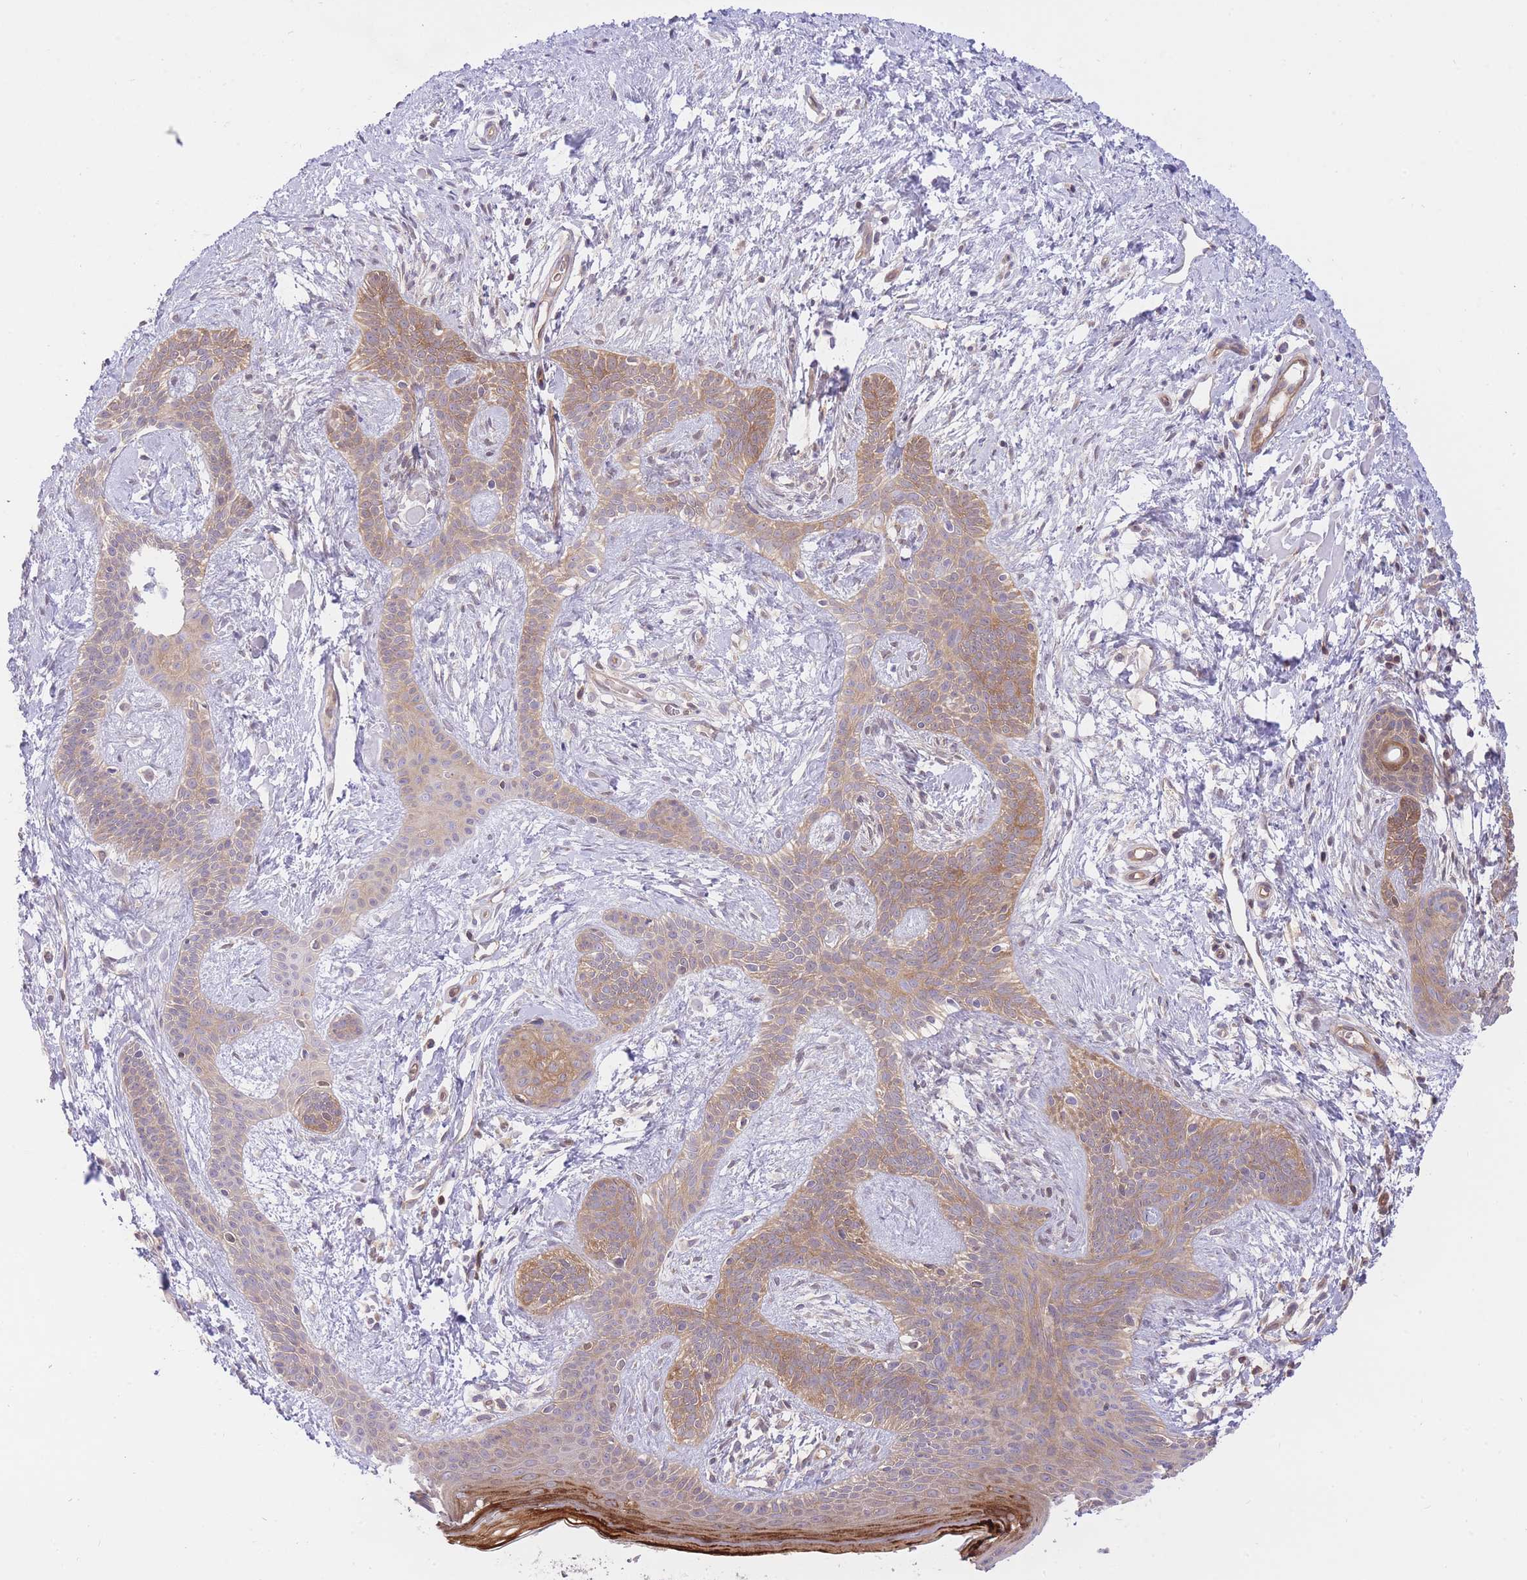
{"staining": {"intensity": "moderate", "quantity": "25%-75%", "location": "cytoplasmic/membranous"}, "tissue": "skin cancer", "cell_type": "Tumor cells", "image_type": "cancer", "snomed": [{"axis": "morphology", "description": "Basal cell carcinoma"}, {"axis": "topography", "description": "Skin"}], "caption": "A brown stain labels moderate cytoplasmic/membranous expression of a protein in skin cancer tumor cells. The protein is shown in brown color, while the nuclei are stained blue.", "gene": "PREP", "patient": {"sex": "male", "age": 78}}